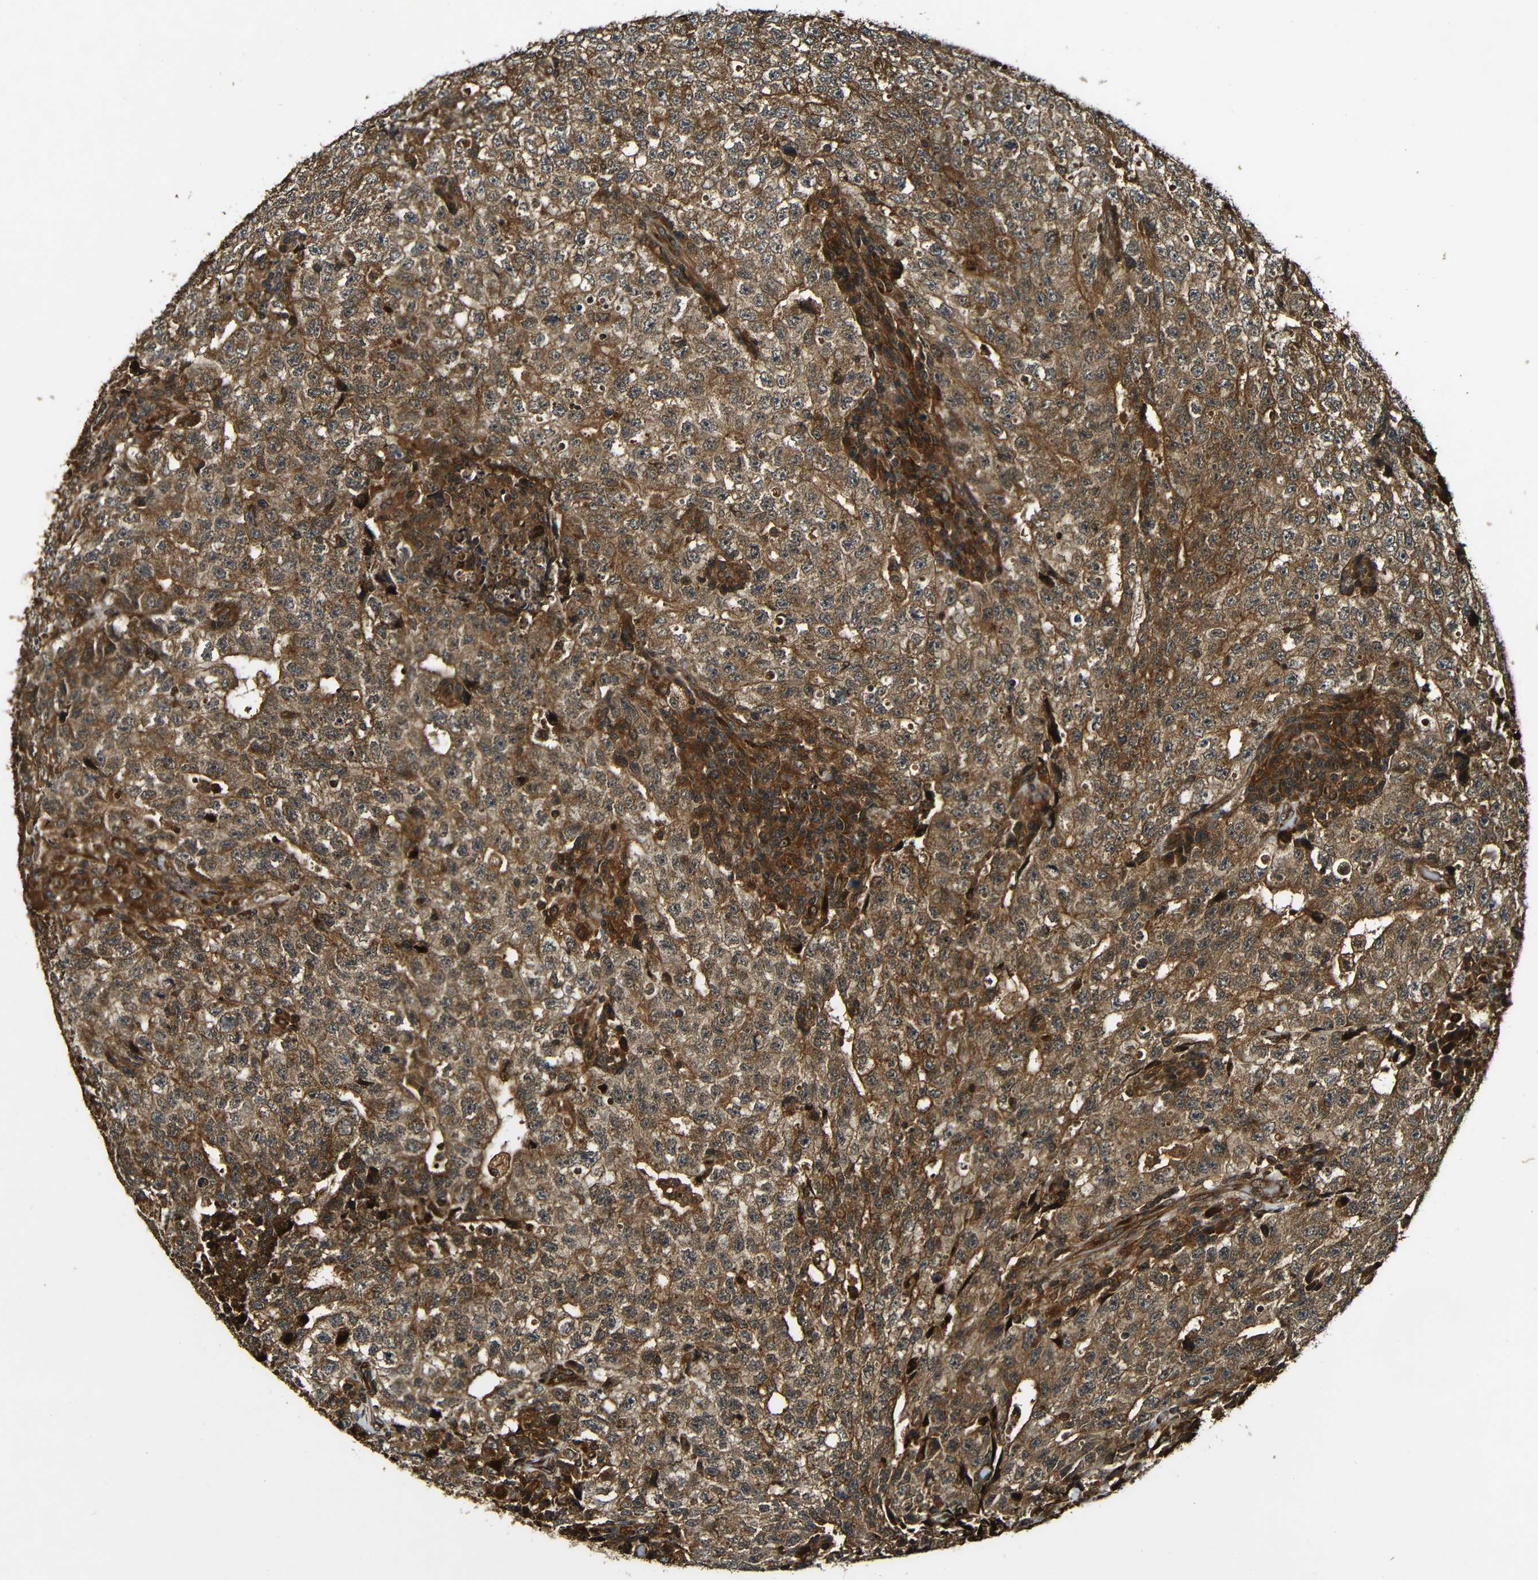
{"staining": {"intensity": "moderate", "quantity": ">75%", "location": "cytoplasmic/membranous"}, "tissue": "testis cancer", "cell_type": "Tumor cells", "image_type": "cancer", "snomed": [{"axis": "morphology", "description": "Necrosis, NOS"}, {"axis": "morphology", "description": "Carcinoma, Embryonal, NOS"}, {"axis": "topography", "description": "Testis"}], "caption": "A photomicrograph showing moderate cytoplasmic/membranous expression in approximately >75% of tumor cells in testis cancer (embryonal carcinoma), as visualized by brown immunohistochemical staining.", "gene": "CASP8", "patient": {"sex": "male", "age": 19}}